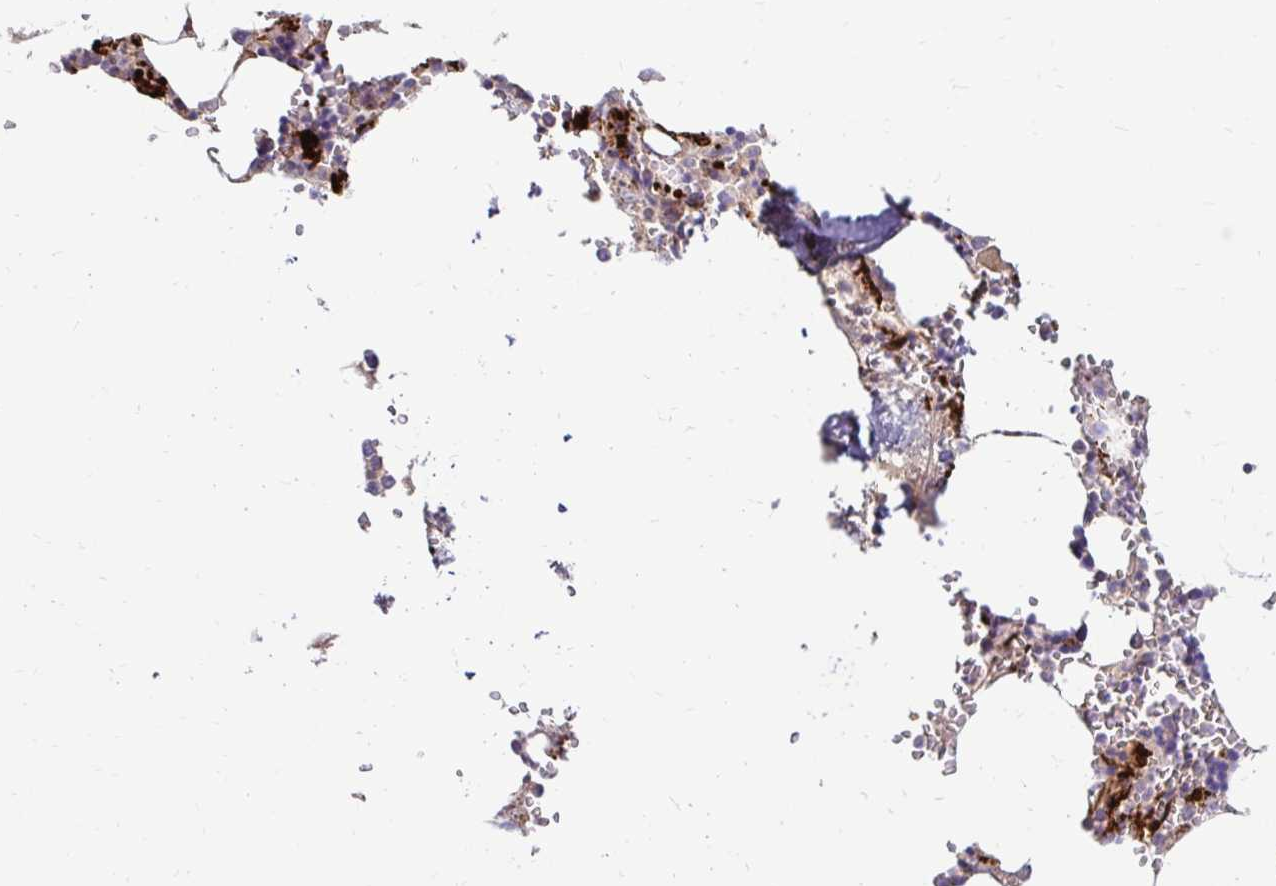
{"staining": {"intensity": "negative", "quantity": "none", "location": "none"}, "tissue": "bone marrow", "cell_type": "Hematopoietic cells", "image_type": "normal", "snomed": [{"axis": "morphology", "description": "Normal tissue, NOS"}, {"axis": "topography", "description": "Bone marrow"}], "caption": "IHC of normal human bone marrow exhibits no staining in hematopoietic cells. (DAB IHC visualized using brightfield microscopy, high magnification).", "gene": "FUCA1", "patient": {"sex": "male", "age": 64}}